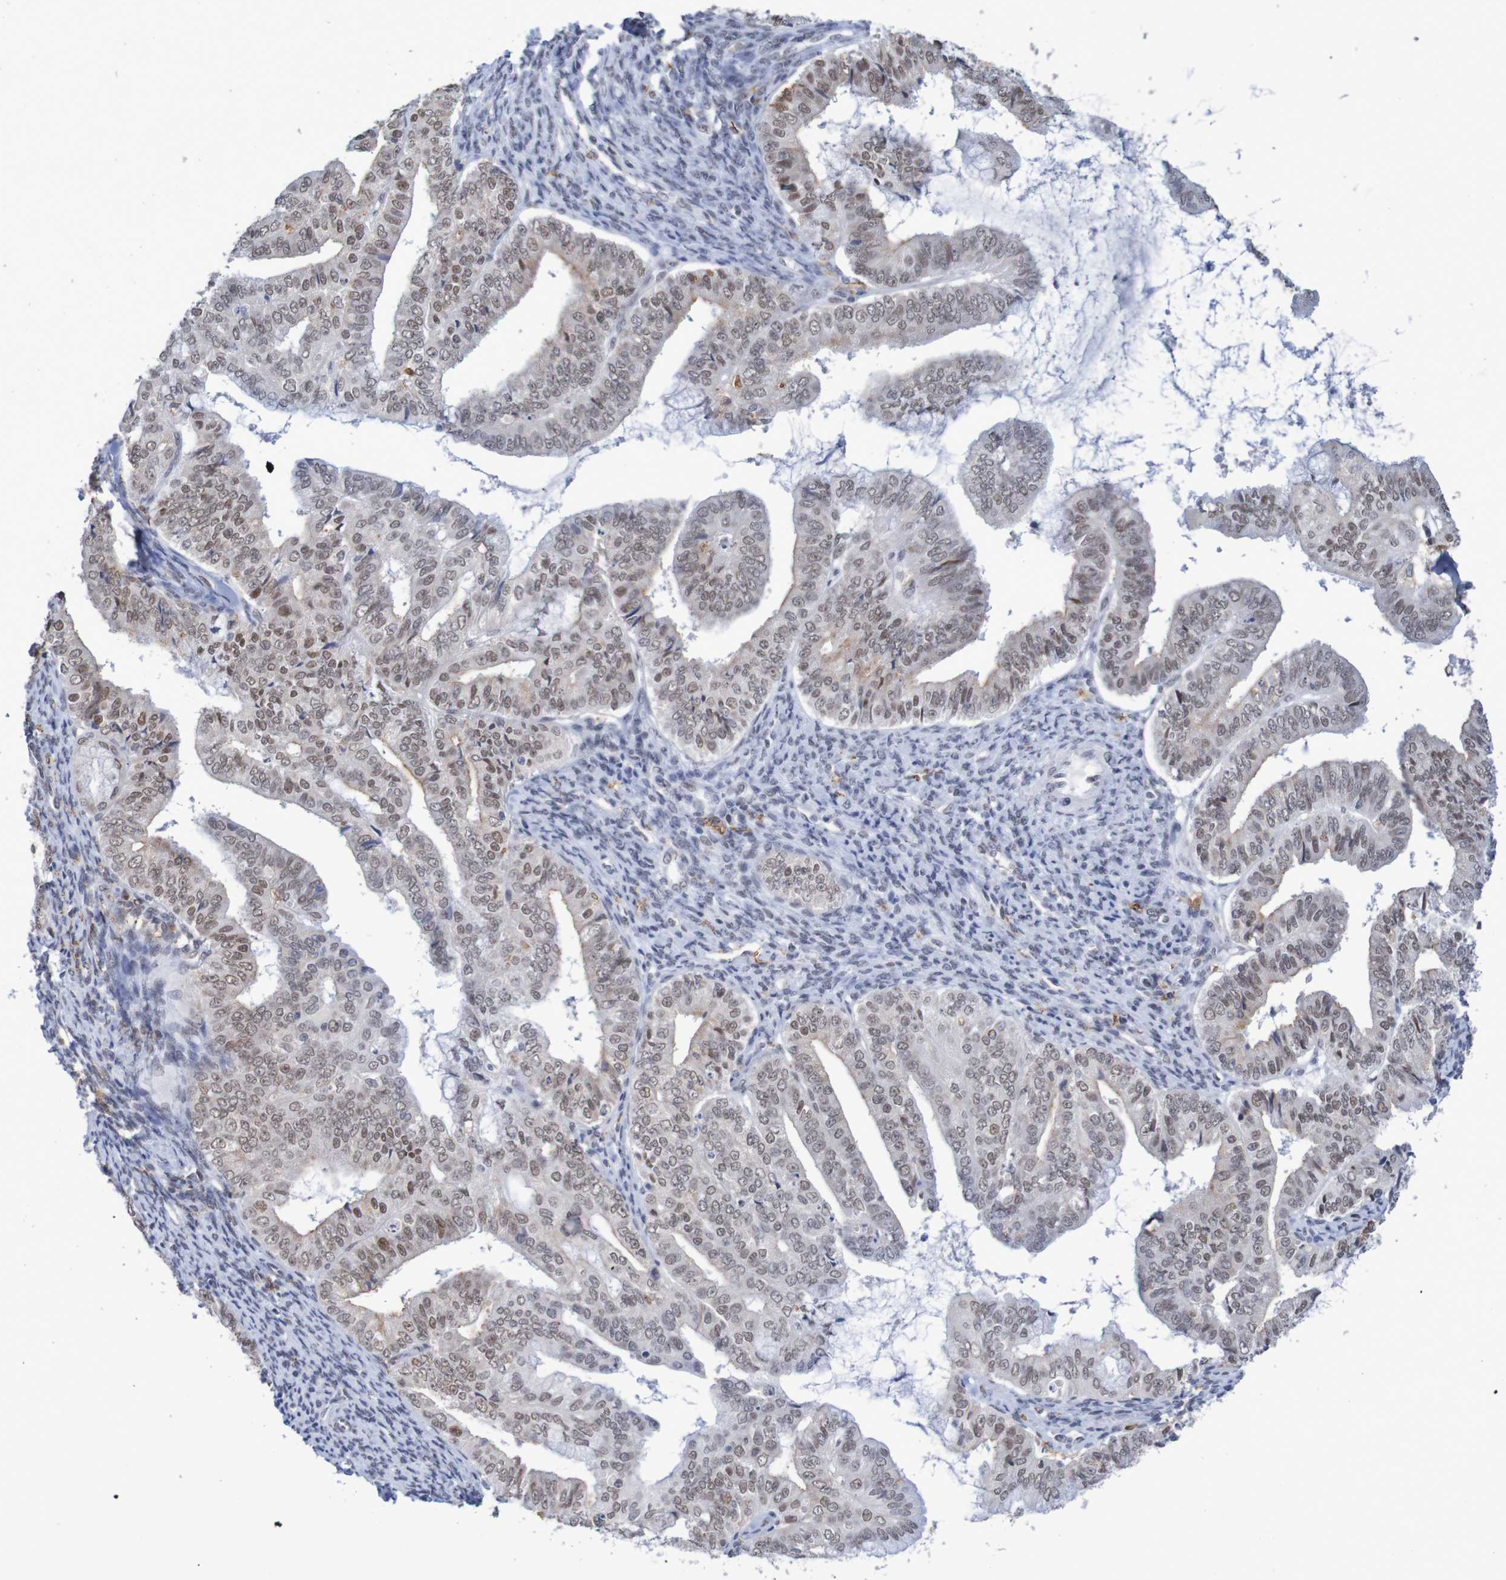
{"staining": {"intensity": "weak", "quantity": ">75%", "location": "nuclear"}, "tissue": "endometrial cancer", "cell_type": "Tumor cells", "image_type": "cancer", "snomed": [{"axis": "morphology", "description": "Adenocarcinoma, NOS"}, {"axis": "topography", "description": "Endometrium"}], "caption": "Weak nuclear positivity is identified in about >75% of tumor cells in endometrial adenocarcinoma. Using DAB (3,3'-diaminobenzidine) (brown) and hematoxylin (blue) stains, captured at high magnification using brightfield microscopy.", "gene": "MRTFB", "patient": {"sex": "female", "age": 63}}